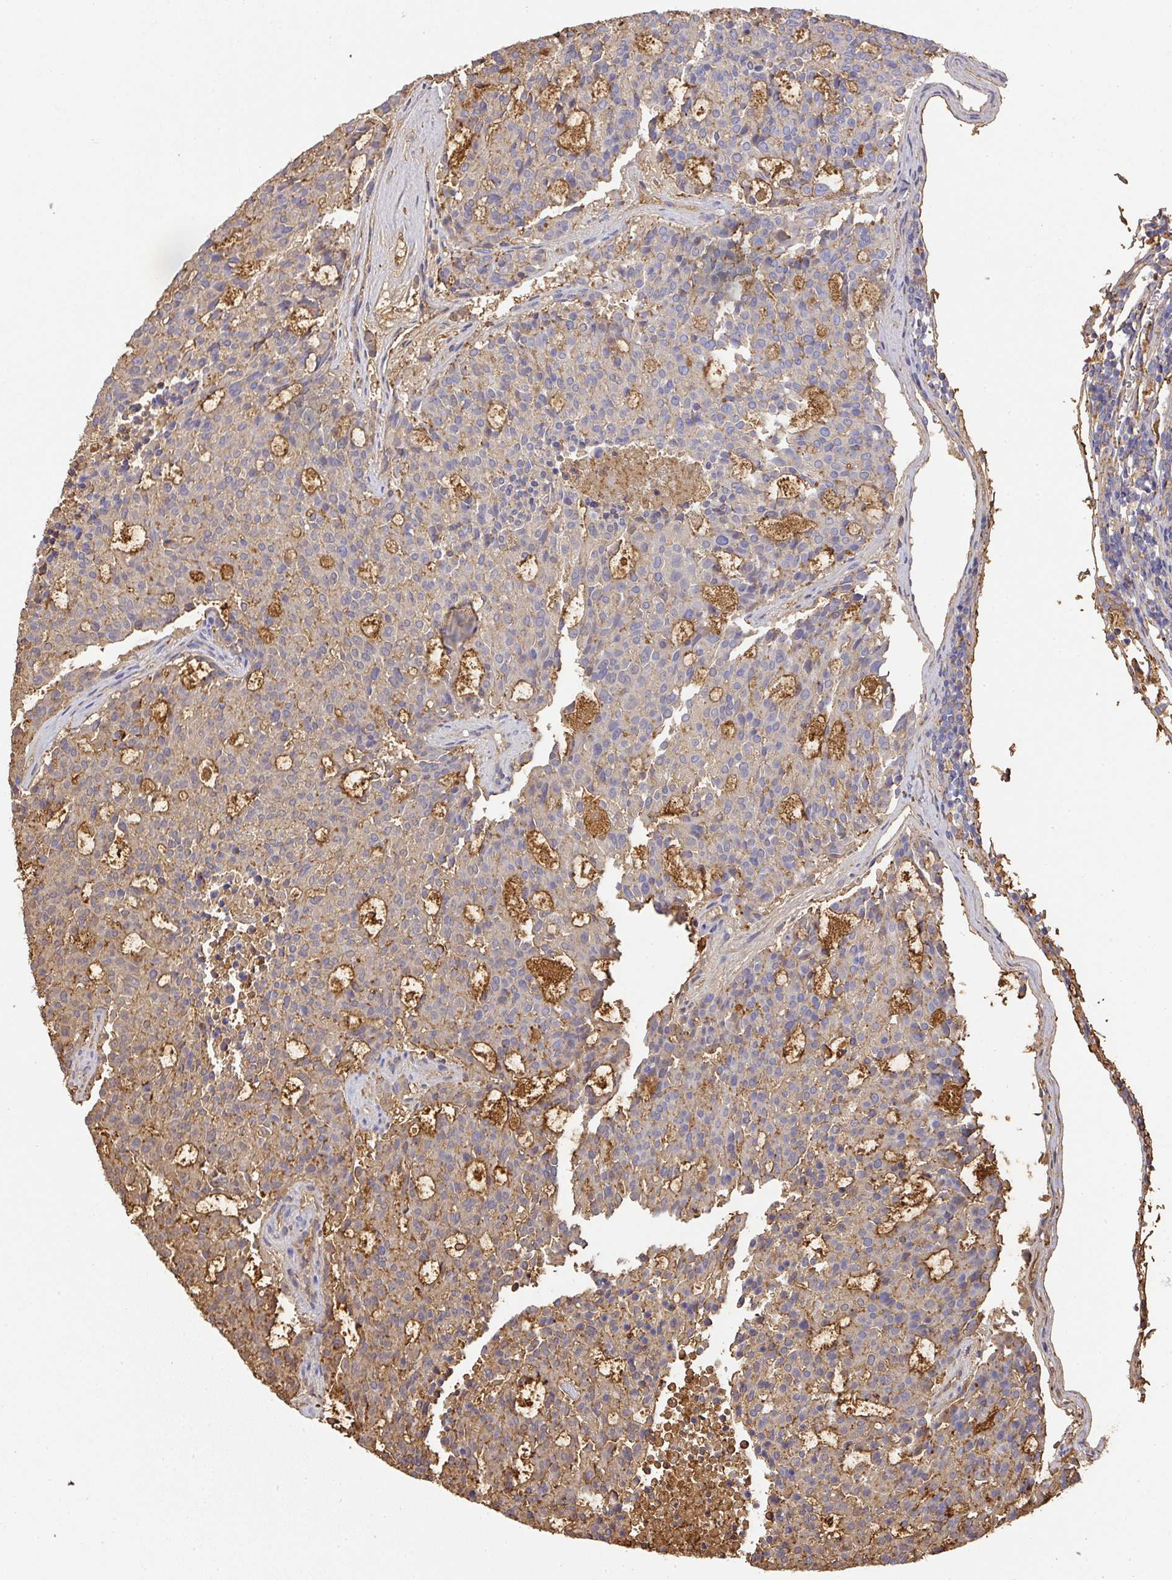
{"staining": {"intensity": "negative", "quantity": "none", "location": "none"}, "tissue": "carcinoid", "cell_type": "Tumor cells", "image_type": "cancer", "snomed": [{"axis": "morphology", "description": "Carcinoid, malignant, NOS"}, {"axis": "topography", "description": "Pancreas"}], "caption": "IHC histopathology image of carcinoid (malignant) stained for a protein (brown), which exhibits no positivity in tumor cells. (DAB (3,3'-diaminobenzidine) immunohistochemistry with hematoxylin counter stain).", "gene": "ALB", "patient": {"sex": "female", "age": 54}}